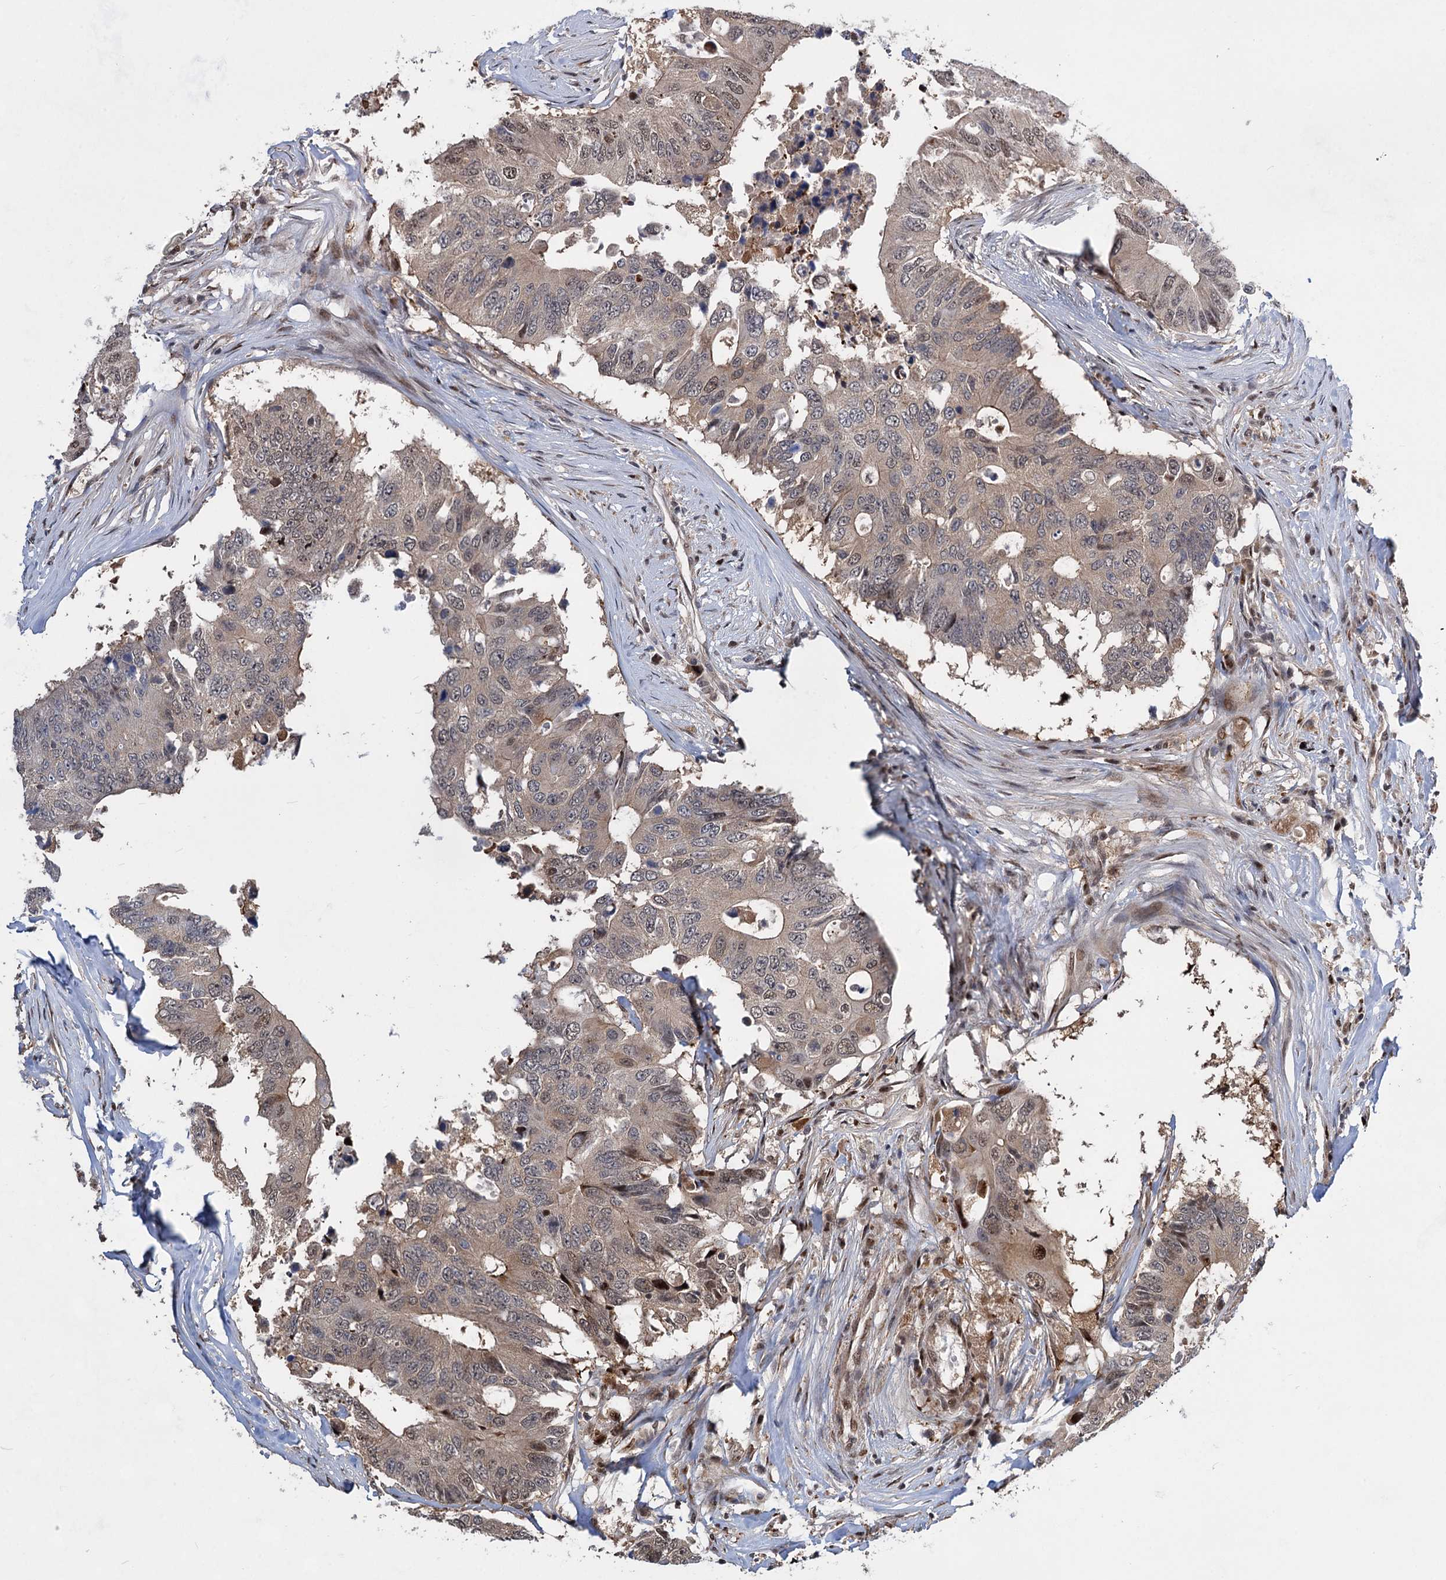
{"staining": {"intensity": "weak", "quantity": "25%-75%", "location": "cytoplasmic/membranous,nuclear"}, "tissue": "colorectal cancer", "cell_type": "Tumor cells", "image_type": "cancer", "snomed": [{"axis": "morphology", "description": "Adenocarcinoma, NOS"}, {"axis": "topography", "description": "Colon"}], "caption": "Brown immunohistochemical staining in colorectal adenocarcinoma exhibits weak cytoplasmic/membranous and nuclear positivity in about 25%-75% of tumor cells. (DAB (3,3'-diaminobenzidine) = brown stain, brightfield microscopy at high magnification).", "gene": "GPBP1", "patient": {"sex": "male", "age": 71}}